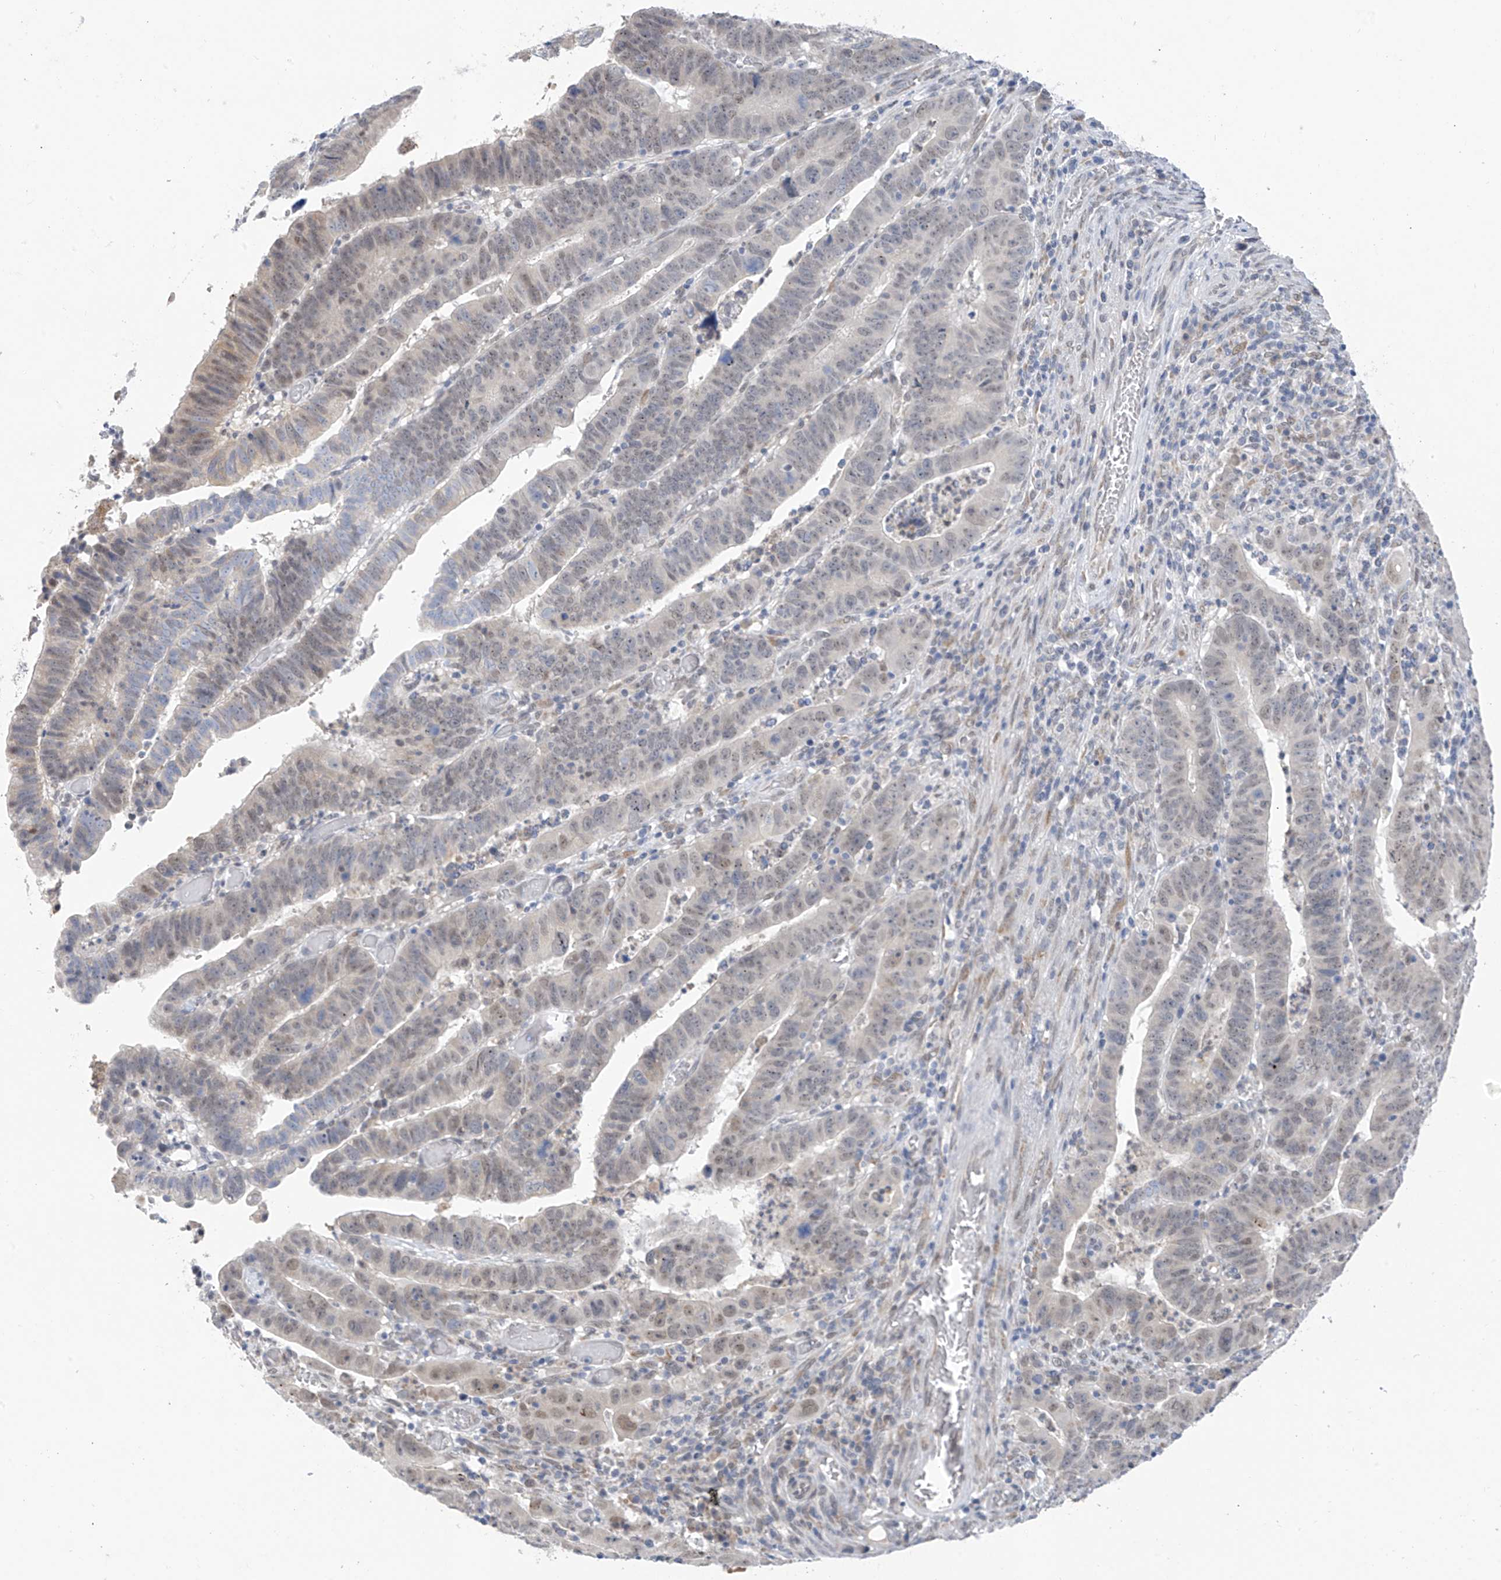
{"staining": {"intensity": "weak", "quantity": "25%-75%", "location": "nuclear"}, "tissue": "colorectal cancer", "cell_type": "Tumor cells", "image_type": "cancer", "snomed": [{"axis": "morphology", "description": "Normal tissue, NOS"}, {"axis": "morphology", "description": "Adenocarcinoma, NOS"}, {"axis": "topography", "description": "Rectum"}], "caption": "High-magnification brightfield microscopy of colorectal adenocarcinoma stained with DAB (brown) and counterstained with hematoxylin (blue). tumor cells exhibit weak nuclear expression is present in about25%-75% of cells.", "gene": "CYP4V2", "patient": {"sex": "female", "age": 65}}